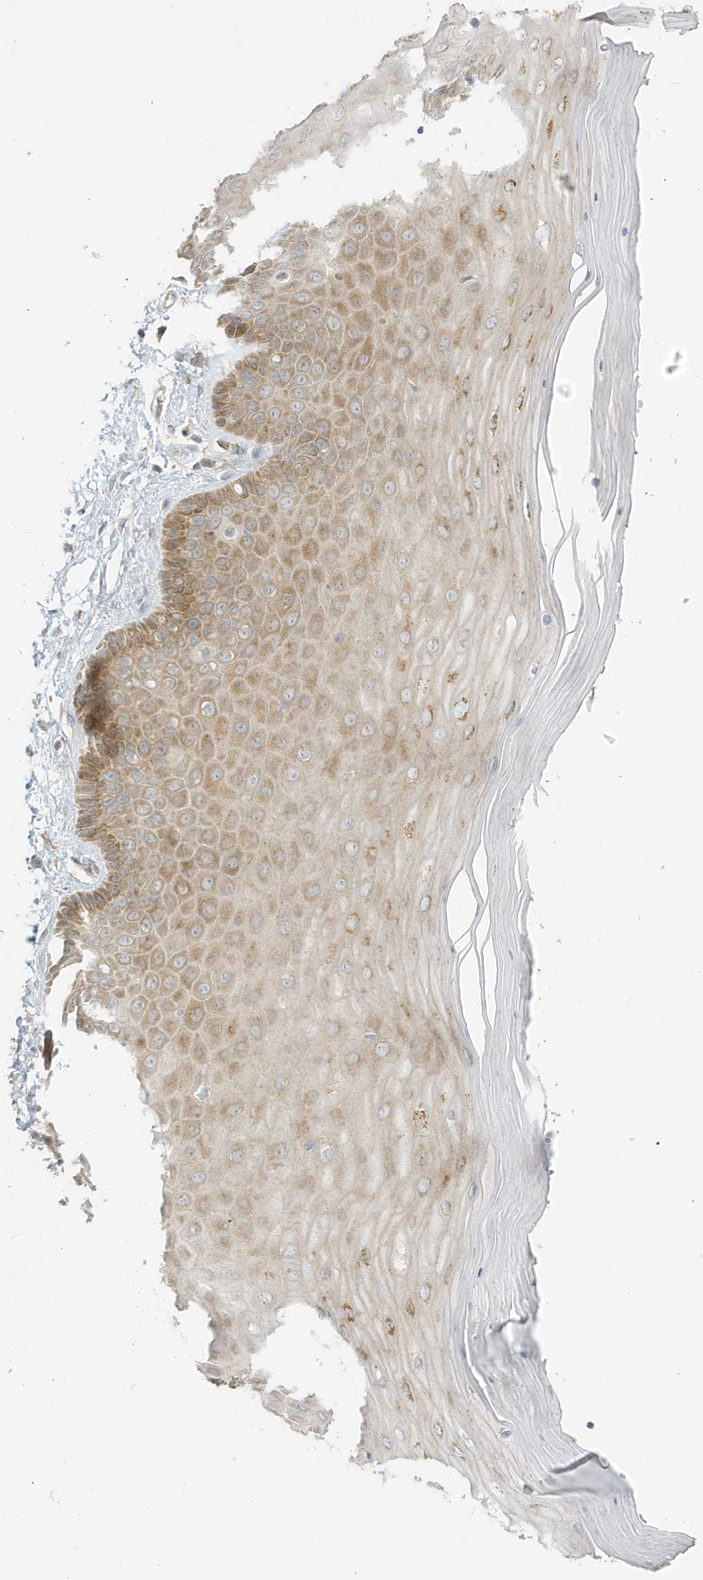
{"staining": {"intensity": "moderate", "quantity": "25%-75%", "location": "cytoplasmic/membranous"}, "tissue": "cervix", "cell_type": "Glandular cells", "image_type": "normal", "snomed": [{"axis": "morphology", "description": "Normal tissue, NOS"}, {"axis": "topography", "description": "Cervix"}], "caption": "Moderate cytoplasmic/membranous positivity is present in approximately 25%-75% of glandular cells in benign cervix.", "gene": "MCOLN1", "patient": {"sex": "female", "age": 55}}